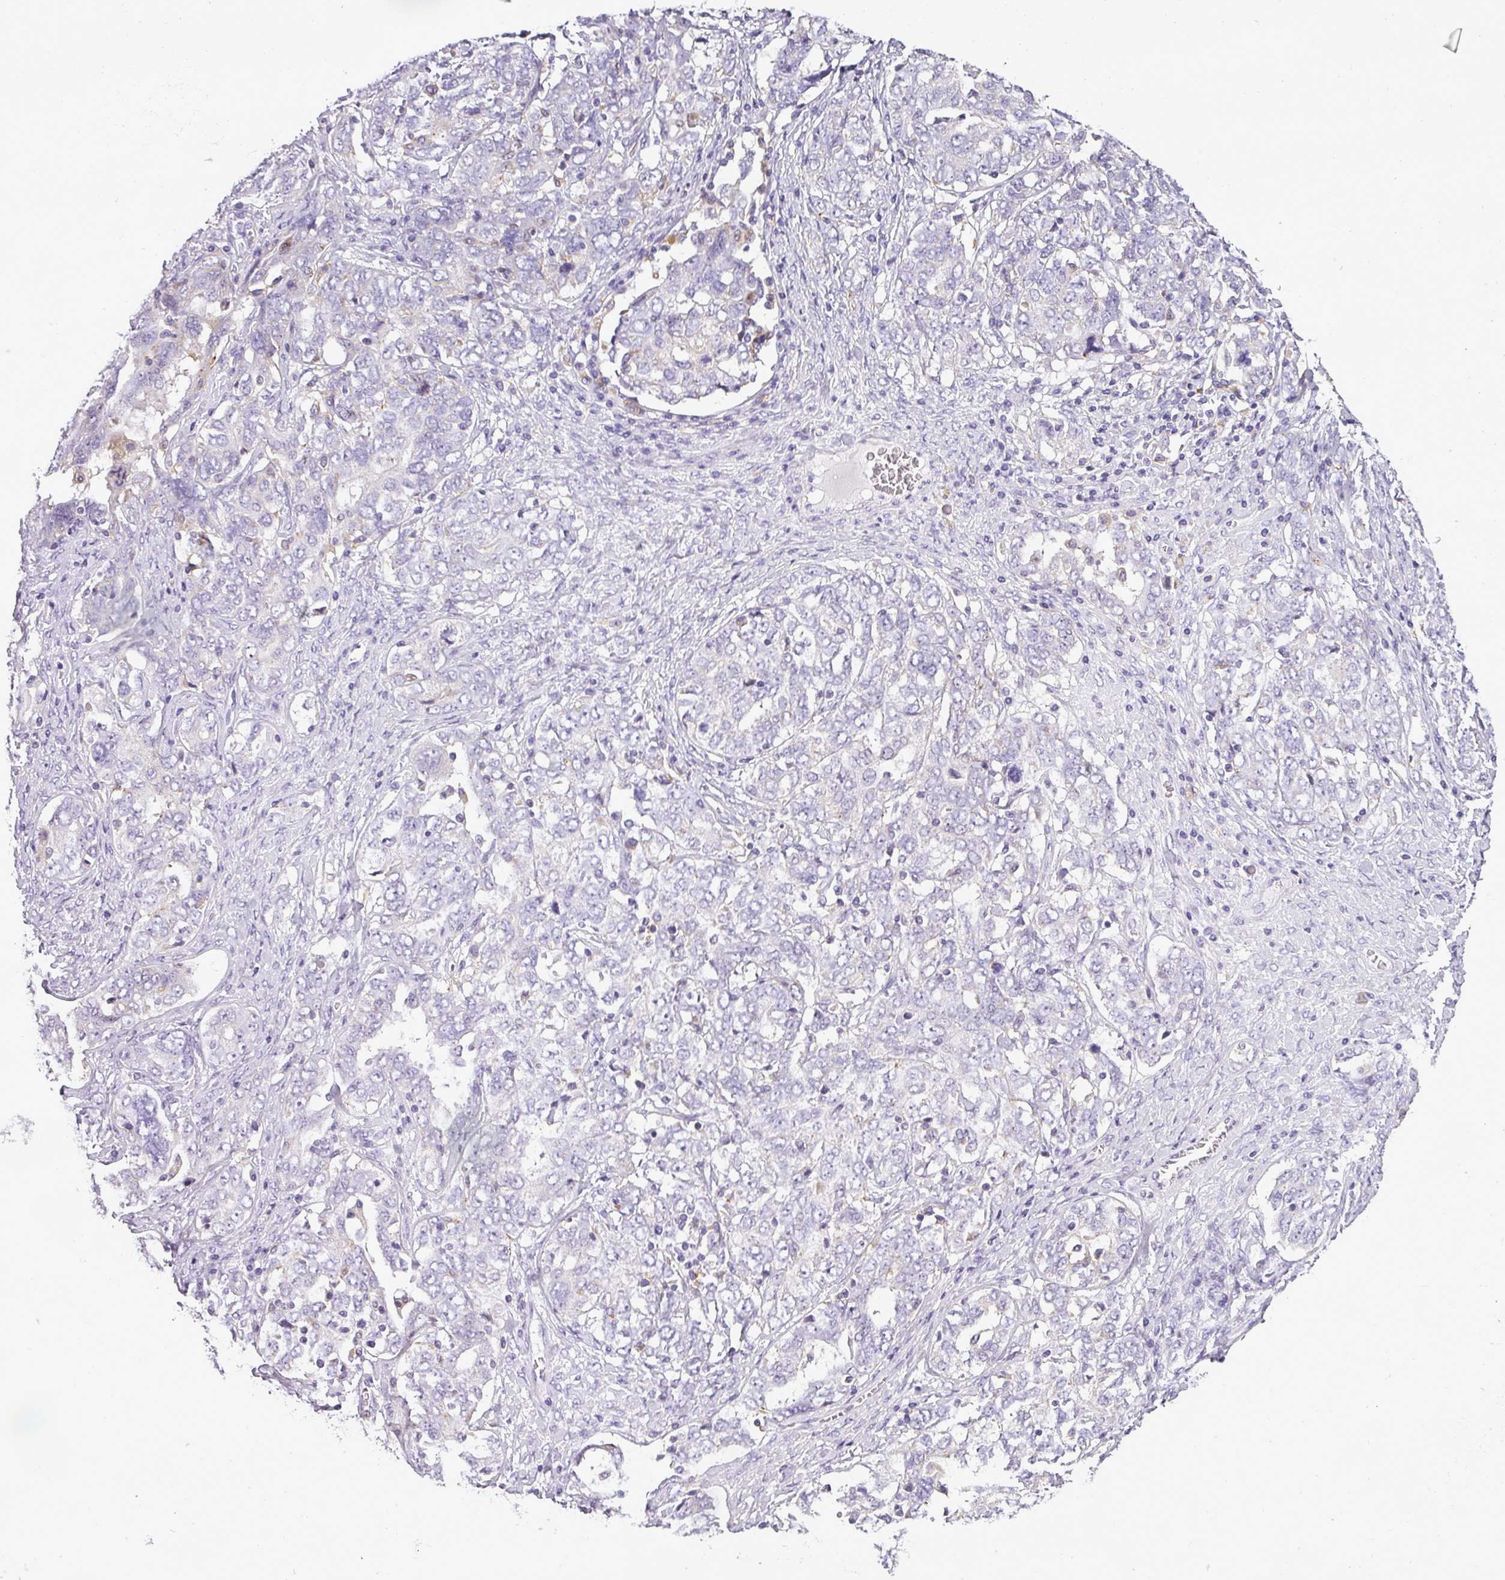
{"staining": {"intensity": "negative", "quantity": "none", "location": "none"}, "tissue": "ovarian cancer", "cell_type": "Tumor cells", "image_type": "cancer", "snomed": [{"axis": "morphology", "description": "Carcinoma, endometroid"}, {"axis": "topography", "description": "Ovary"}], "caption": "DAB immunohistochemical staining of endometroid carcinoma (ovarian) exhibits no significant expression in tumor cells.", "gene": "ATP6V1D", "patient": {"sex": "female", "age": 62}}